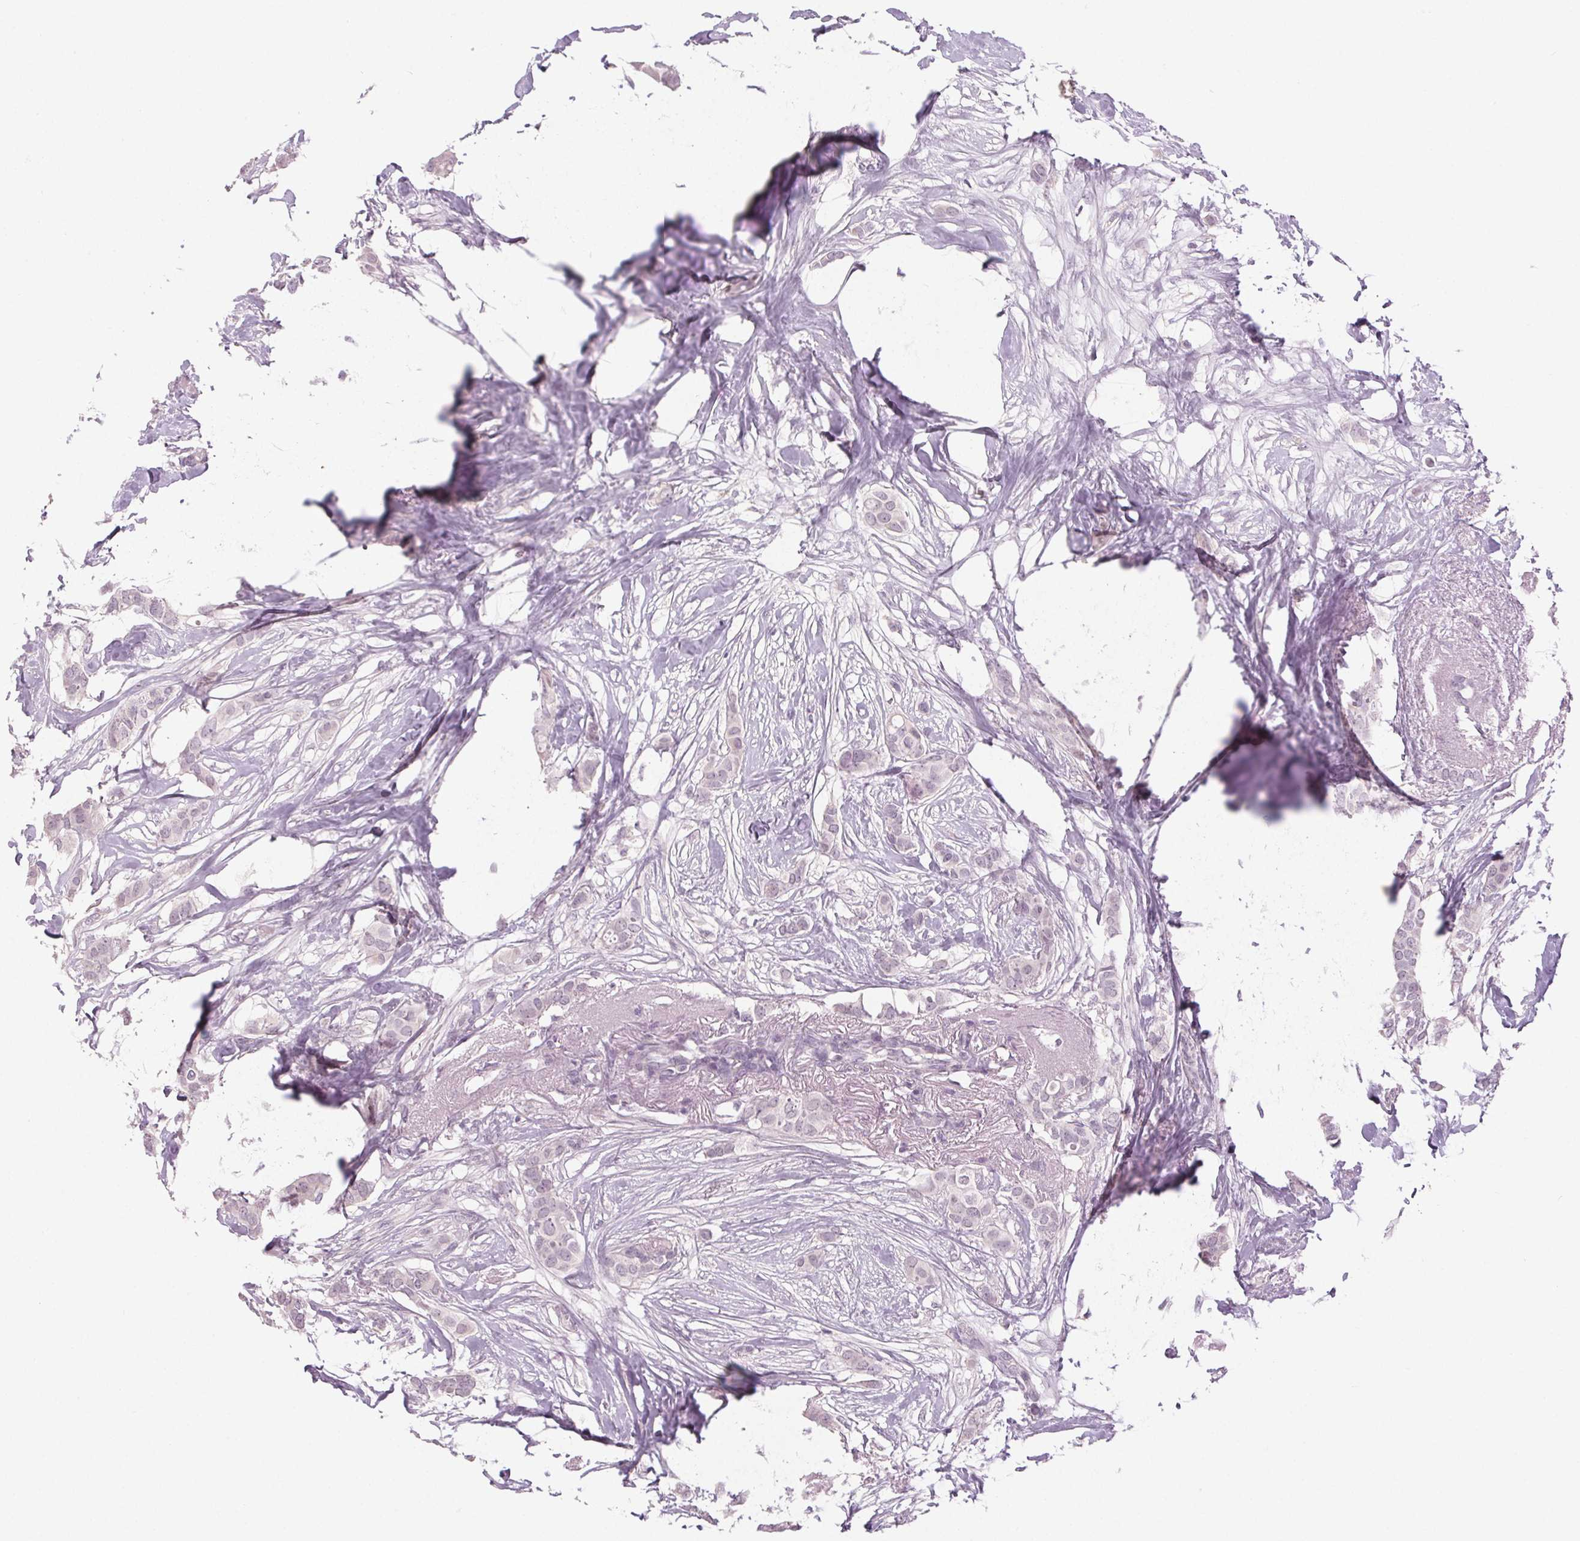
{"staining": {"intensity": "weak", "quantity": "<25%", "location": "nuclear"}, "tissue": "breast cancer", "cell_type": "Tumor cells", "image_type": "cancer", "snomed": [{"axis": "morphology", "description": "Duct carcinoma"}, {"axis": "topography", "description": "Breast"}], "caption": "A micrograph of breast cancer (invasive ductal carcinoma) stained for a protein exhibits no brown staining in tumor cells.", "gene": "FAM168A", "patient": {"sex": "female", "age": 62}}